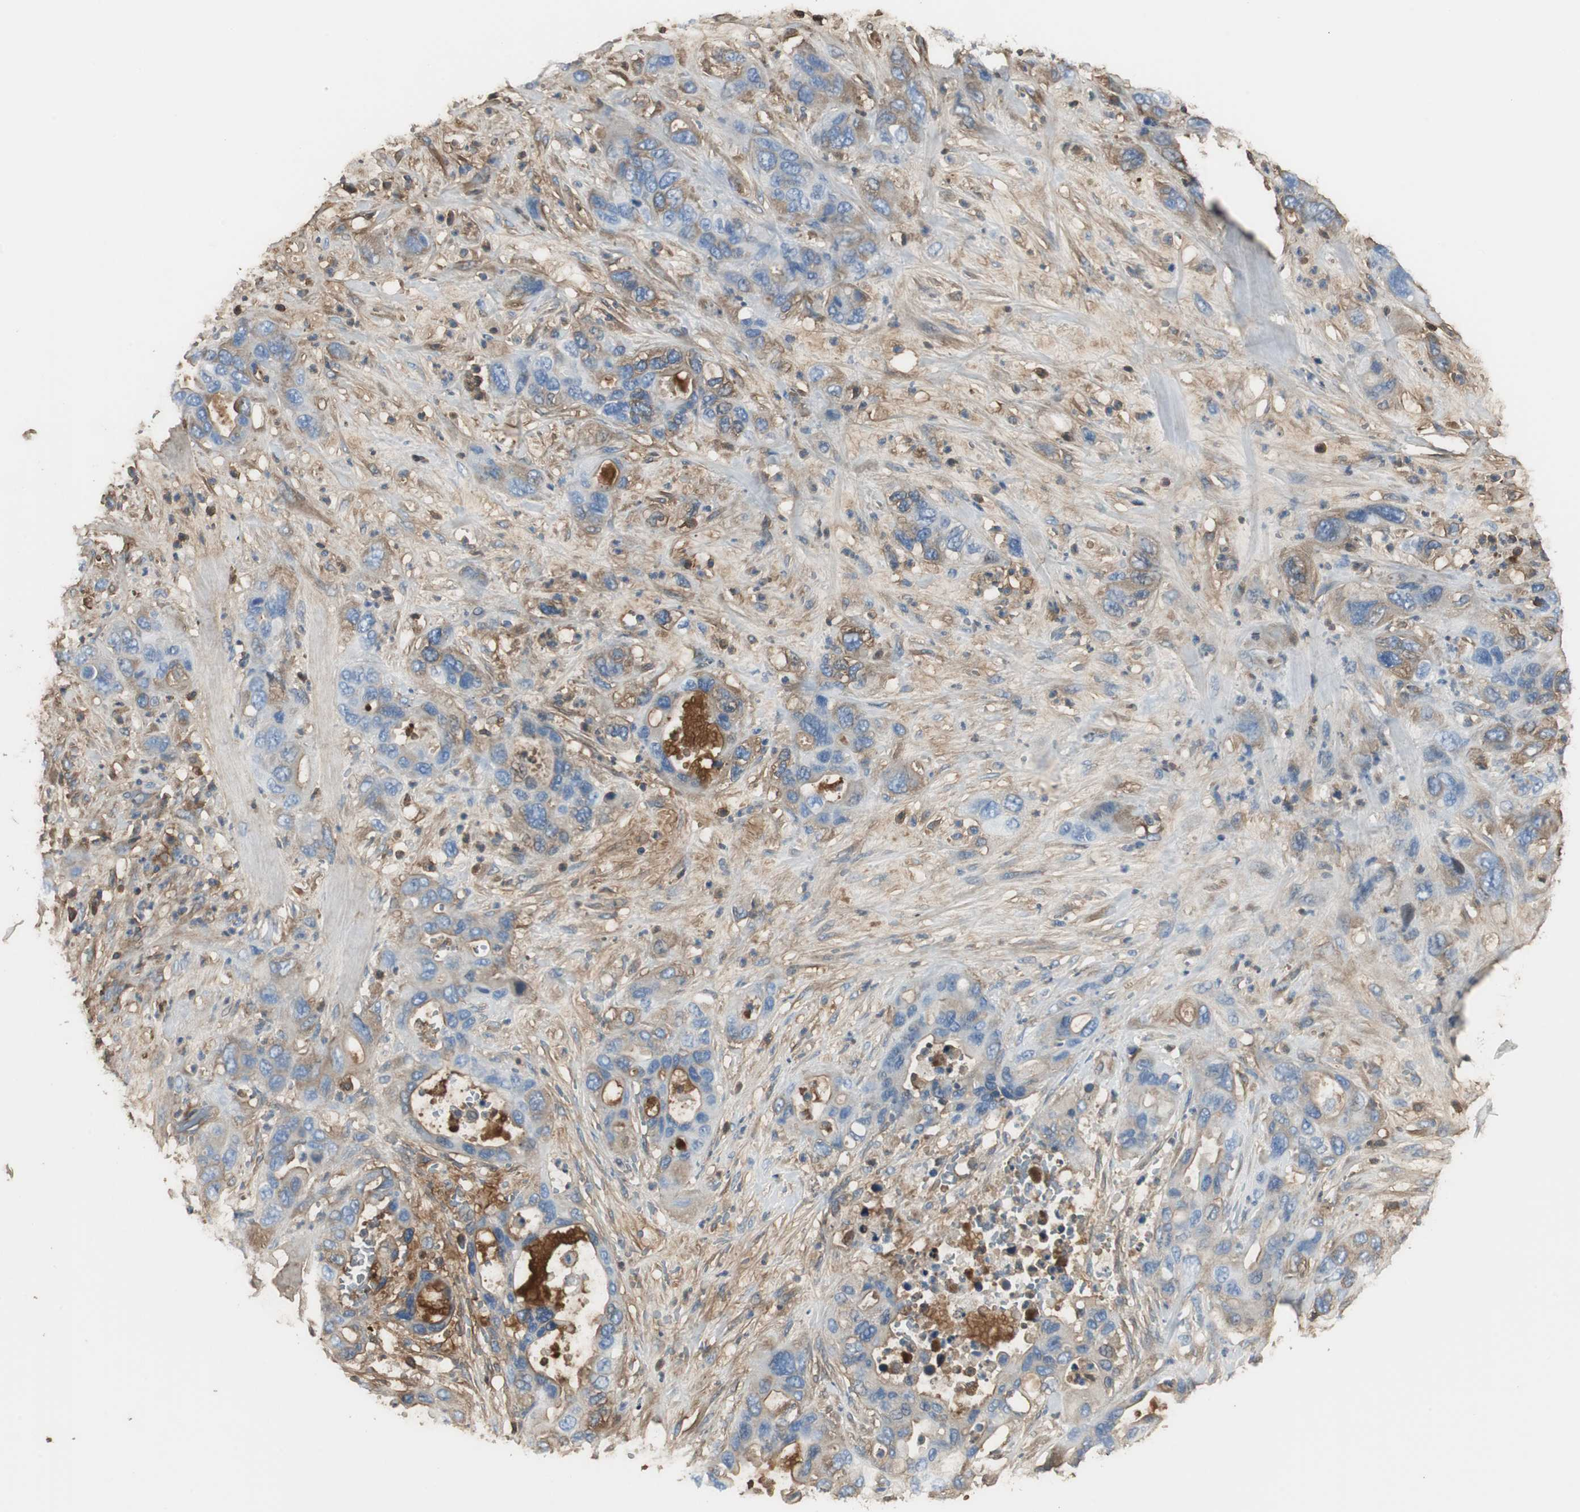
{"staining": {"intensity": "weak", "quantity": "25%-75%", "location": "cytoplasmic/membranous"}, "tissue": "pancreatic cancer", "cell_type": "Tumor cells", "image_type": "cancer", "snomed": [{"axis": "morphology", "description": "Adenocarcinoma, NOS"}, {"axis": "topography", "description": "Pancreas"}], "caption": "Pancreatic adenocarcinoma stained with a protein marker reveals weak staining in tumor cells.", "gene": "IGHA1", "patient": {"sex": "female", "age": 71}}